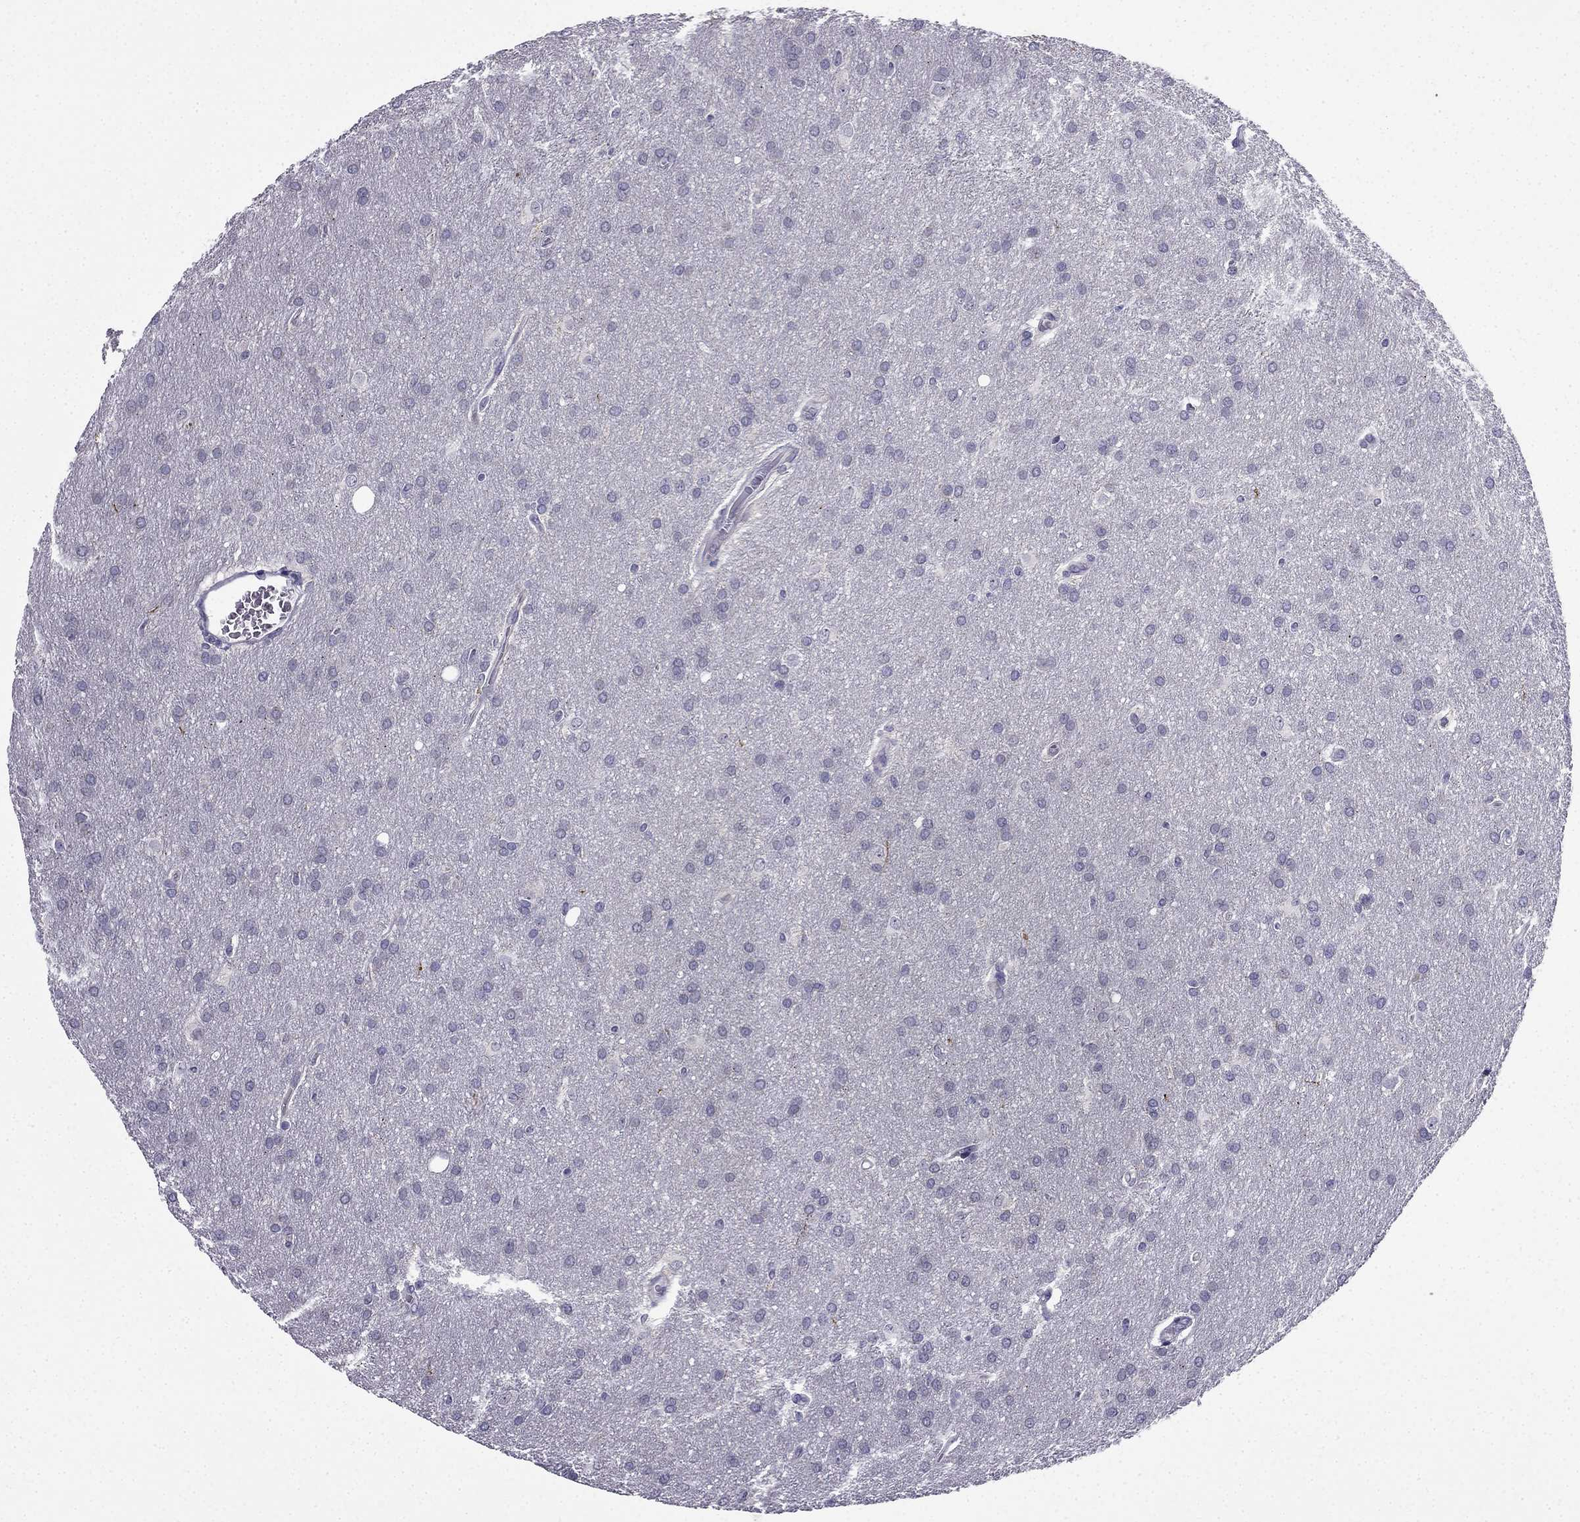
{"staining": {"intensity": "negative", "quantity": "none", "location": "none"}, "tissue": "glioma", "cell_type": "Tumor cells", "image_type": "cancer", "snomed": [{"axis": "morphology", "description": "Glioma, malignant, Low grade"}, {"axis": "topography", "description": "Brain"}], "caption": "This is a image of immunohistochemistry staining of glioma, which shows no positivity in tumor cells. The staining is performed using DAB (3,3'-diaminobenzidine) brown chromogen with nuclei counter-stained in using hematoxylin.", "gene": "SLC6A2", "patient": {"sex": "female", "age": 32}}